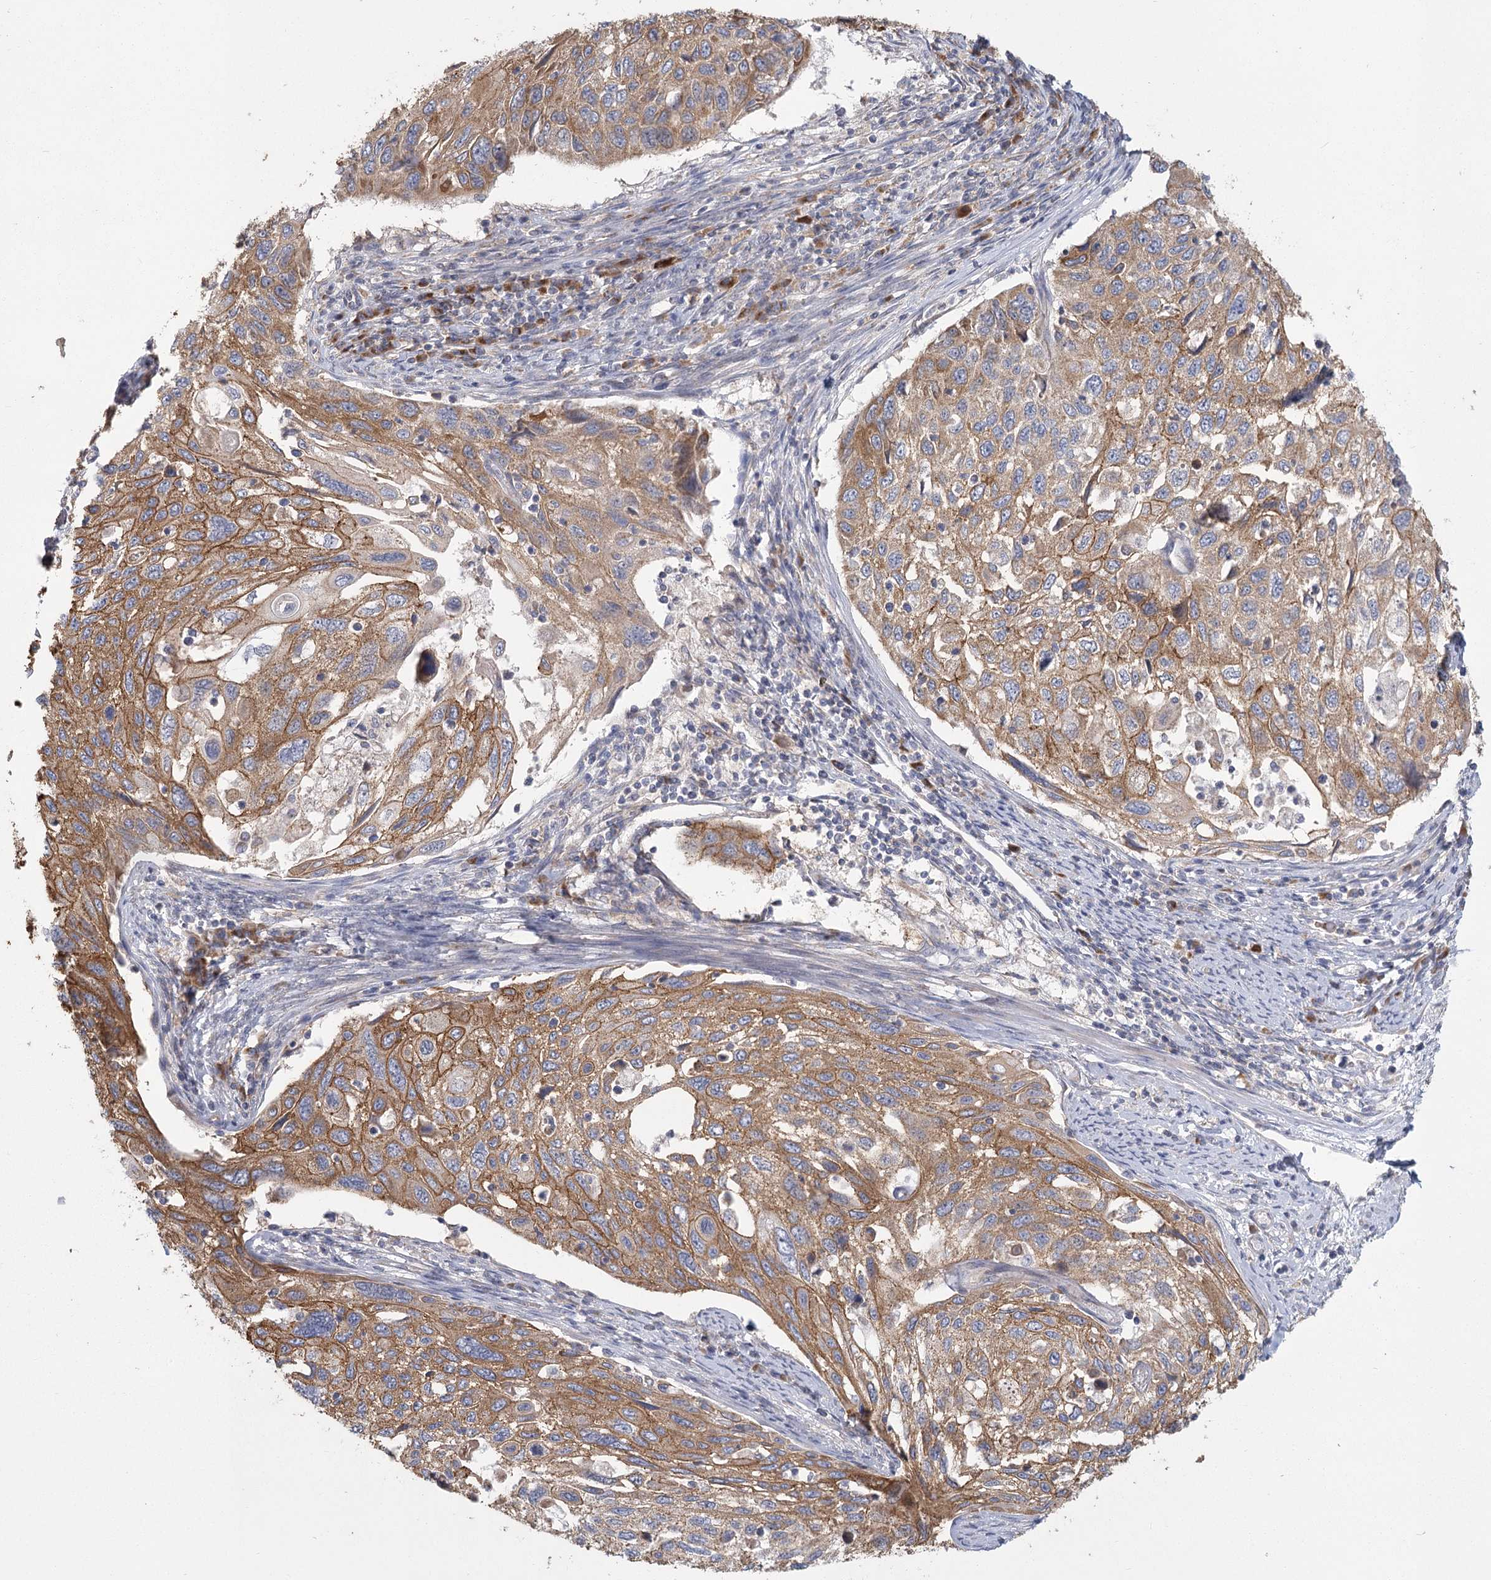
{"staining": {"intensity": "moderate", "quantity": ">75%", "location": "cytoplasmic/membranous"}, "tissue": "cervical cancer", "cell_type": "Tumor cells", "image_type": "cancer", "snomed": [{"axis": "morphology", "description": "Squamous cell carcinoma, NOS"}, {"axis": "topography", "description": "Cervix"}], "caption": "Immunohistochemical staining of human cervical squamous cell carcinoma displays medium levels of moderate cytoplasmic/membranous positivity in approximately >75% of tumor cells.", "gene": "CNTLN", "patient": {"sex": "female", "age": 70}}